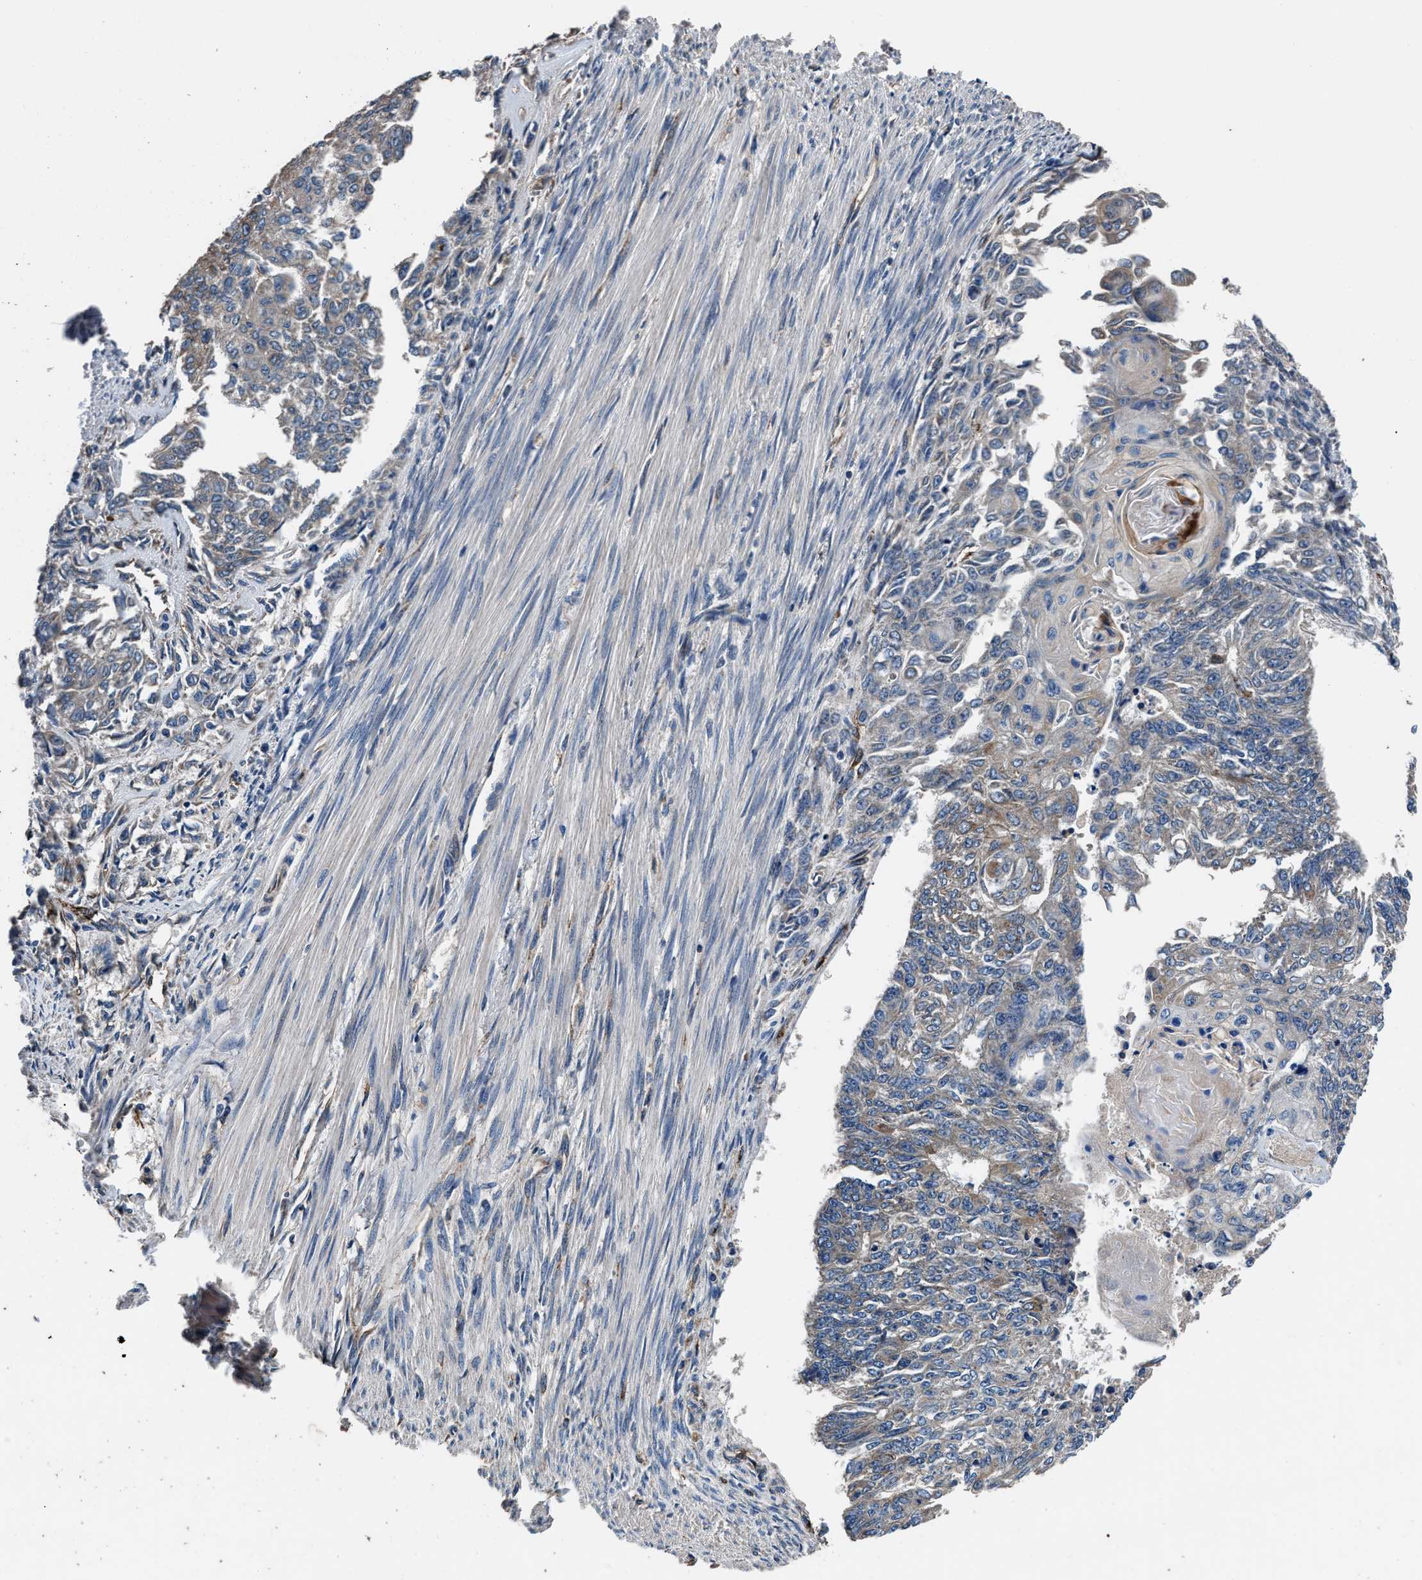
{"staining": {"intensity": "weak", "quantity": "<25%", "location": "cytoplasmic/membranous"}, "tissue": "endometrial cancer", "cell_type": "Tumor cells", "image_type": "cancer", "snomed": [{"axis": "morphology", "description": "Adenocarcinoma, NOS"}, {"axis": "topography", "description": "Endometrium"}], "caption": "This is an immunohistochemistry histopathology image of endometrial cancer (adenocarcinoma). There is no positivity in tumor cells.", "gene": "DHRS7B", "patient": {"sex": "female", "age": 32}}